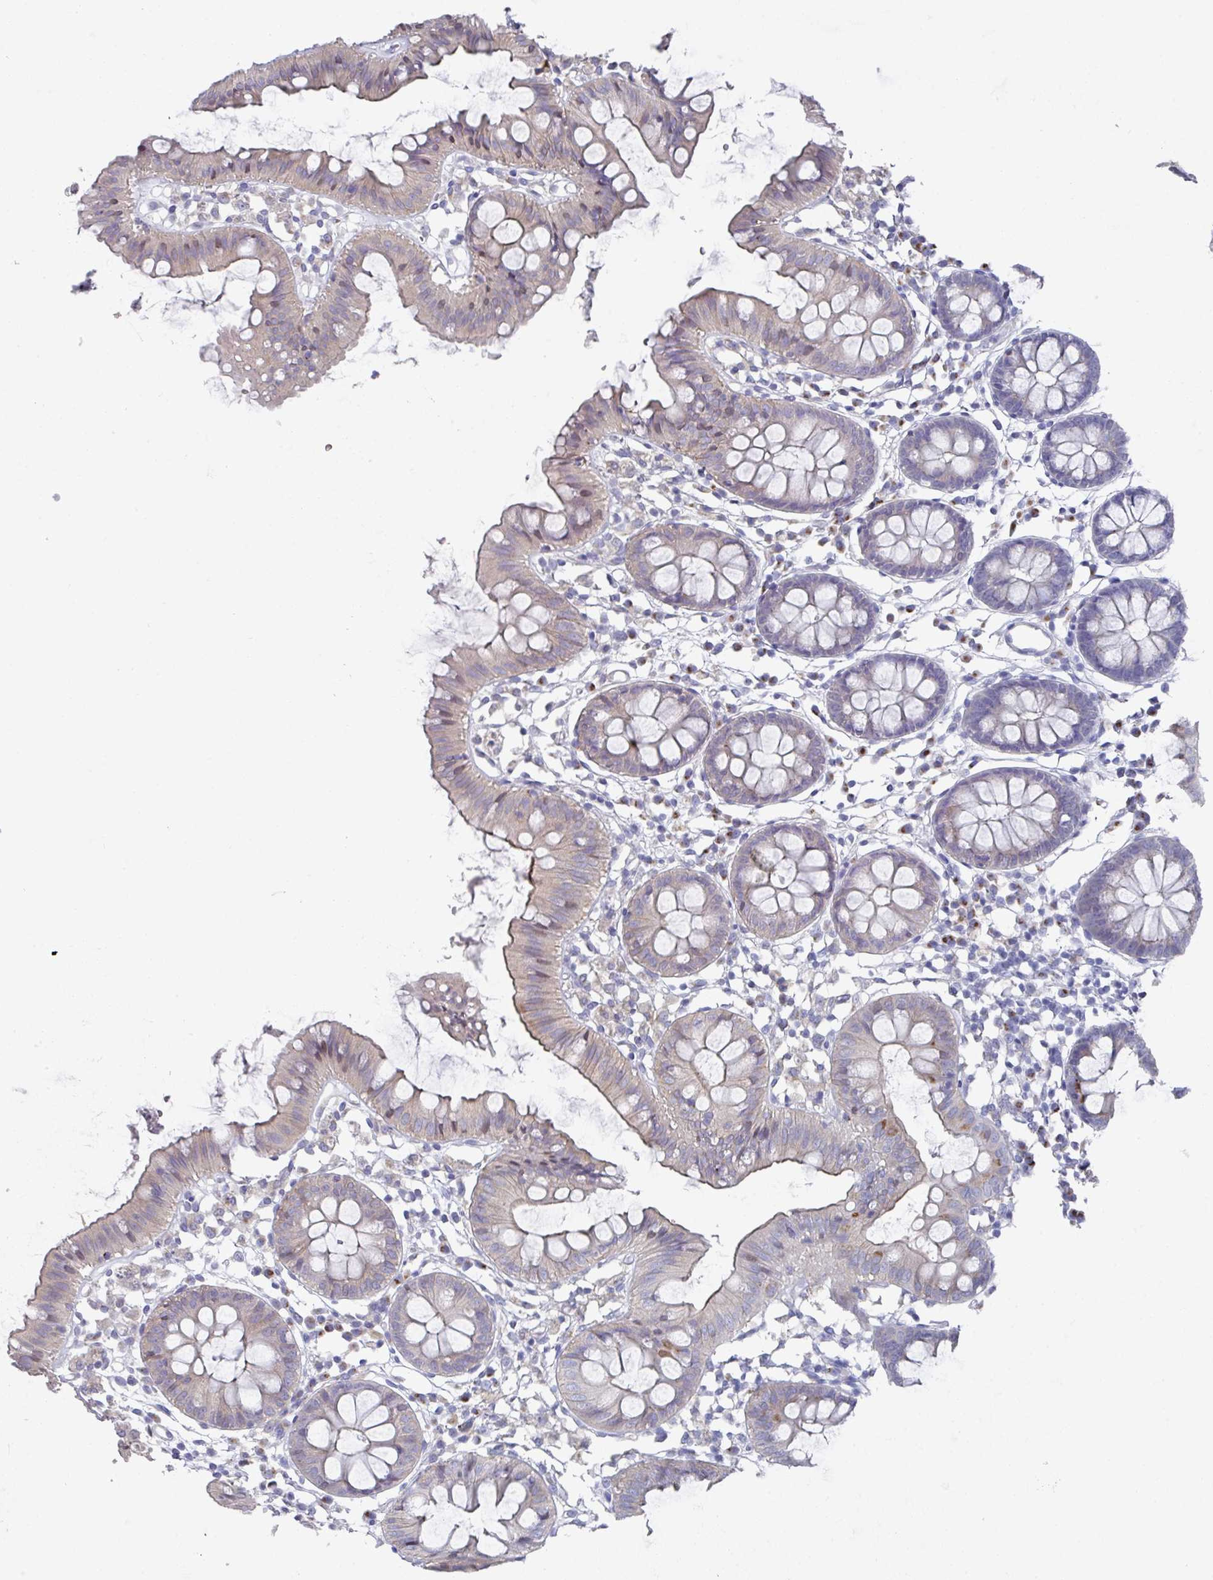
{"staining": {"intensity": "negative", "quantity": "none", "location": "none"}, "tissue": "colon", "cell_type": "Endothelial cells", "image_type": "normal", "snomed": [{"axis": "morphology", "description": "Normal tissue, NOS"}, {"axis": "topography", "description": "Colon"}], "caption": "Immunohistochemistry of benign human colon displays no staining in endothelial cells. The staining was performed using DAB to visualize the protein expression in brown, while the nuclei were stained in blue with hematoxylin (Magnification: 20x).", "gene": "VKORC1L1", "patient": {"sex": "female", "age": 84}}